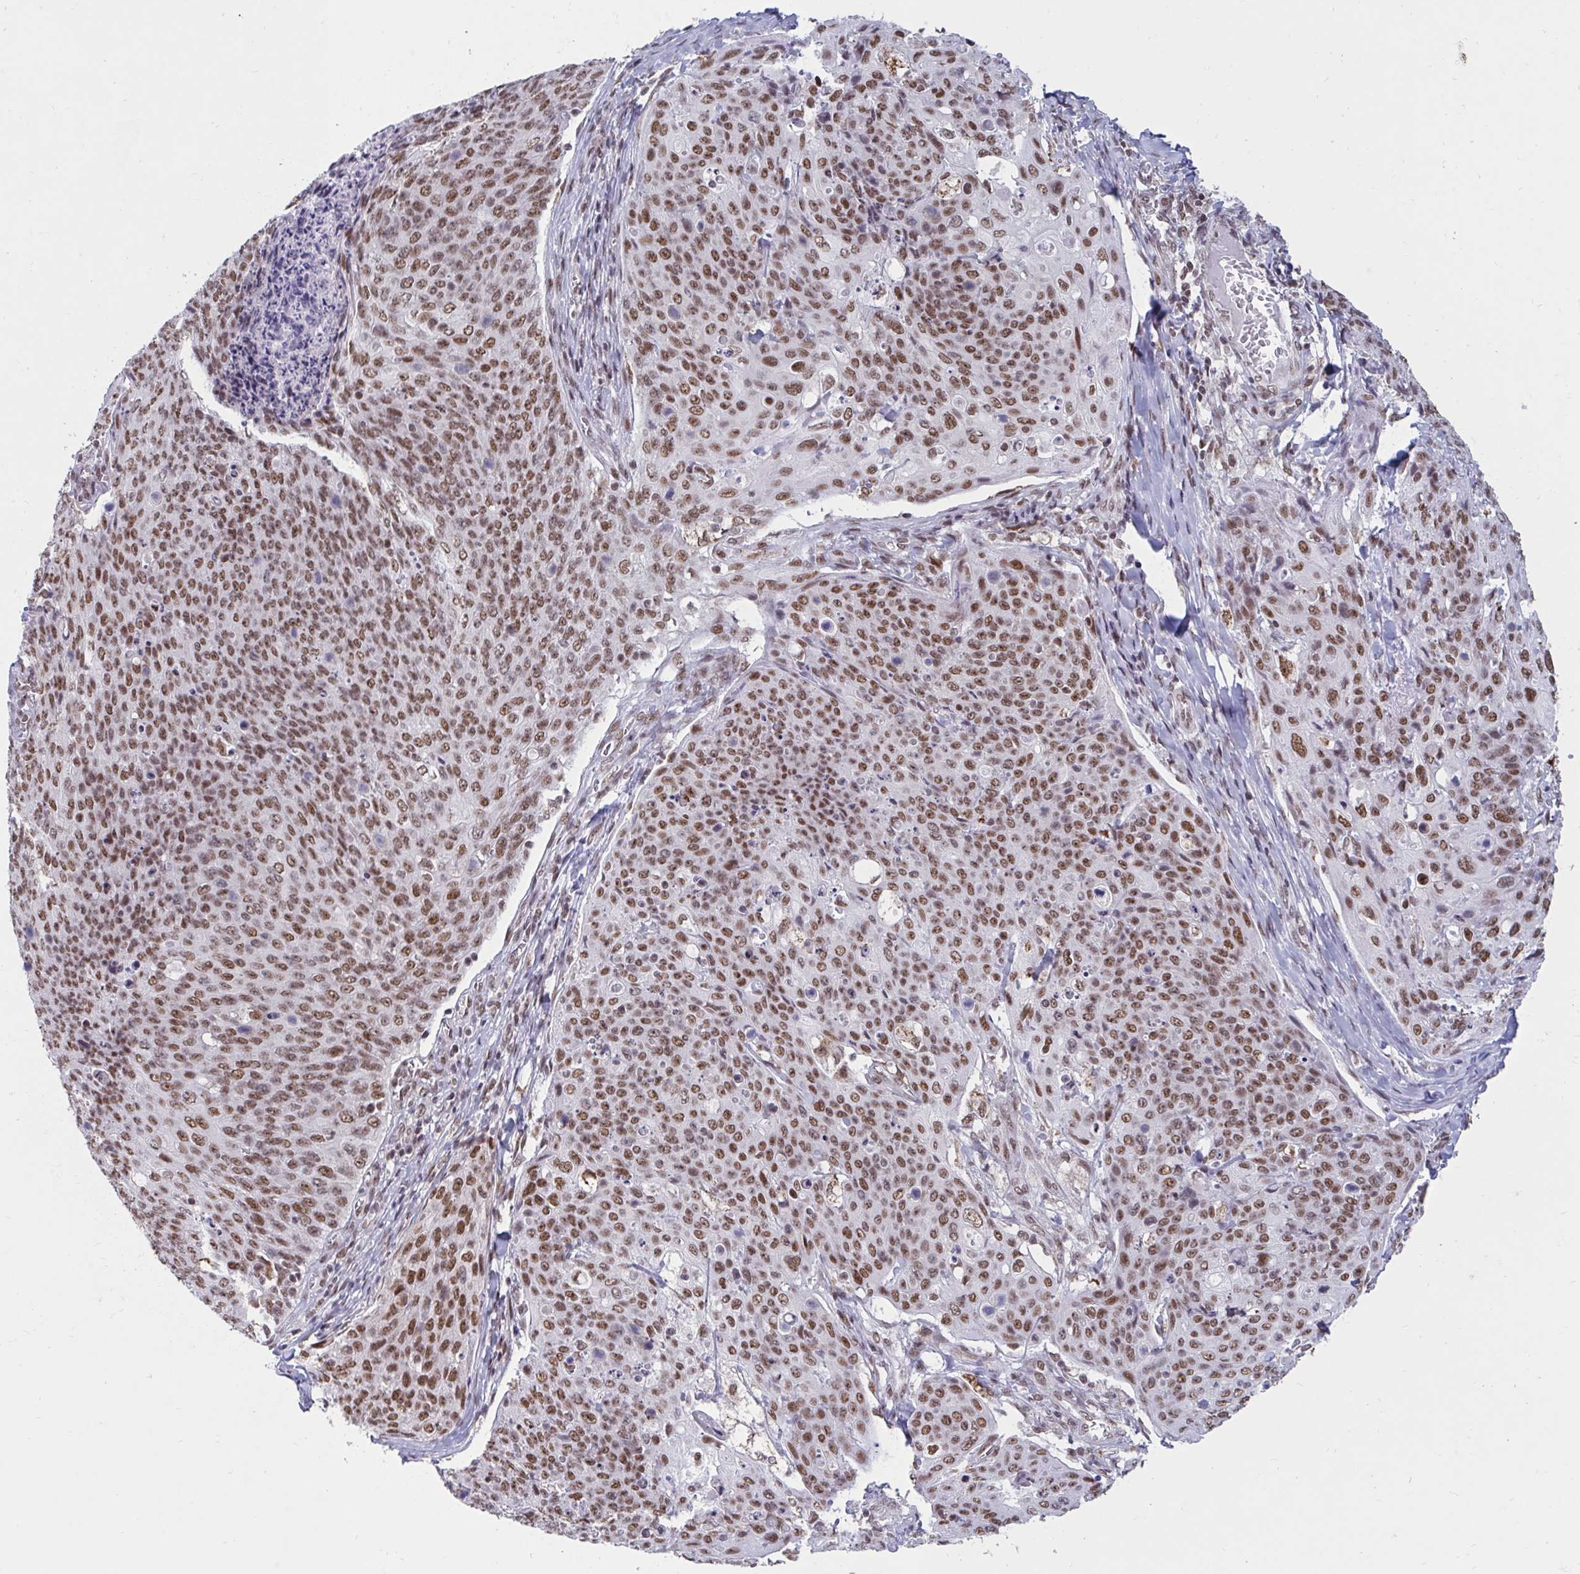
{"staining": {"intensity": "moderate", "quantity": ">75%", "location": "nuclear"}, "tissue": "skin cancer", "cell_type": "Tumor cells", "image_type": "cancer", "snomed": [{"axis": "morphology", "description": "Squamous cell carcinoma, NOS"}, {"axis": "topography", "description": "Skin"}, {"axis": "topography", "description": "Vulva"}], "caption": "Skin squamous cell carcinoma was stained to show a protein in brown. There is medium levels of moderate nuclear expression in about >75% of tumor cells.", "gene": "PHF10", "patient": {"sex": "female", "age": 85}}